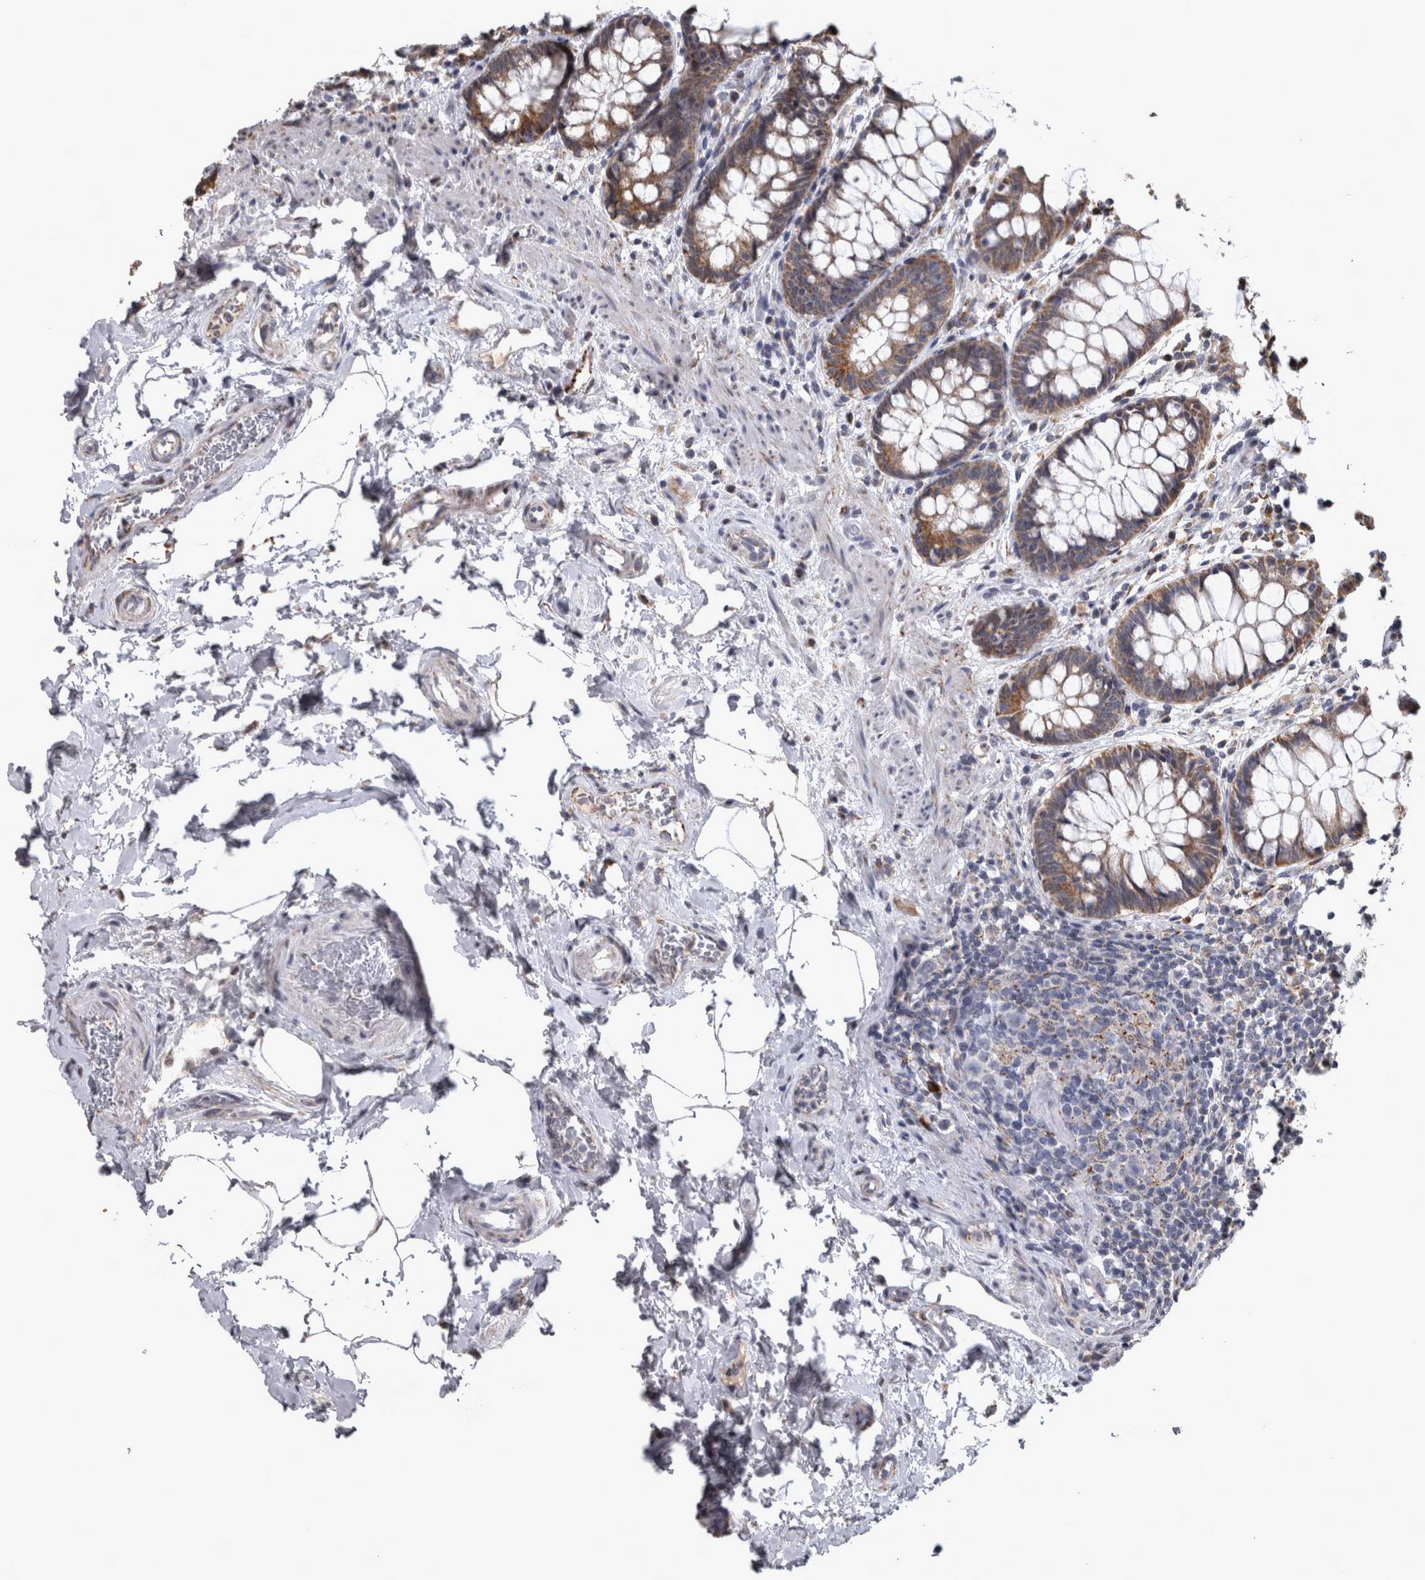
{"staining": {"intensity": "moderate", "quantity": ">75%", "location": "cytoplasmic/membranous"}, "tissue": "rectum", "cell_type": "Glandular cells", "image_type": "normal", "snomed": [{"axis": "morphology", "description": "Normal tissue, NOS"}, {"axis": "topography", "description": "Rectum"}], "caption": "Moderate cytoplasmic/membranous positivity for a protein is identified in about >75% of glandular cells of normal rectum using IHC.", "gene": "DBT", "patient": {"sex": "male", "age": 64}}